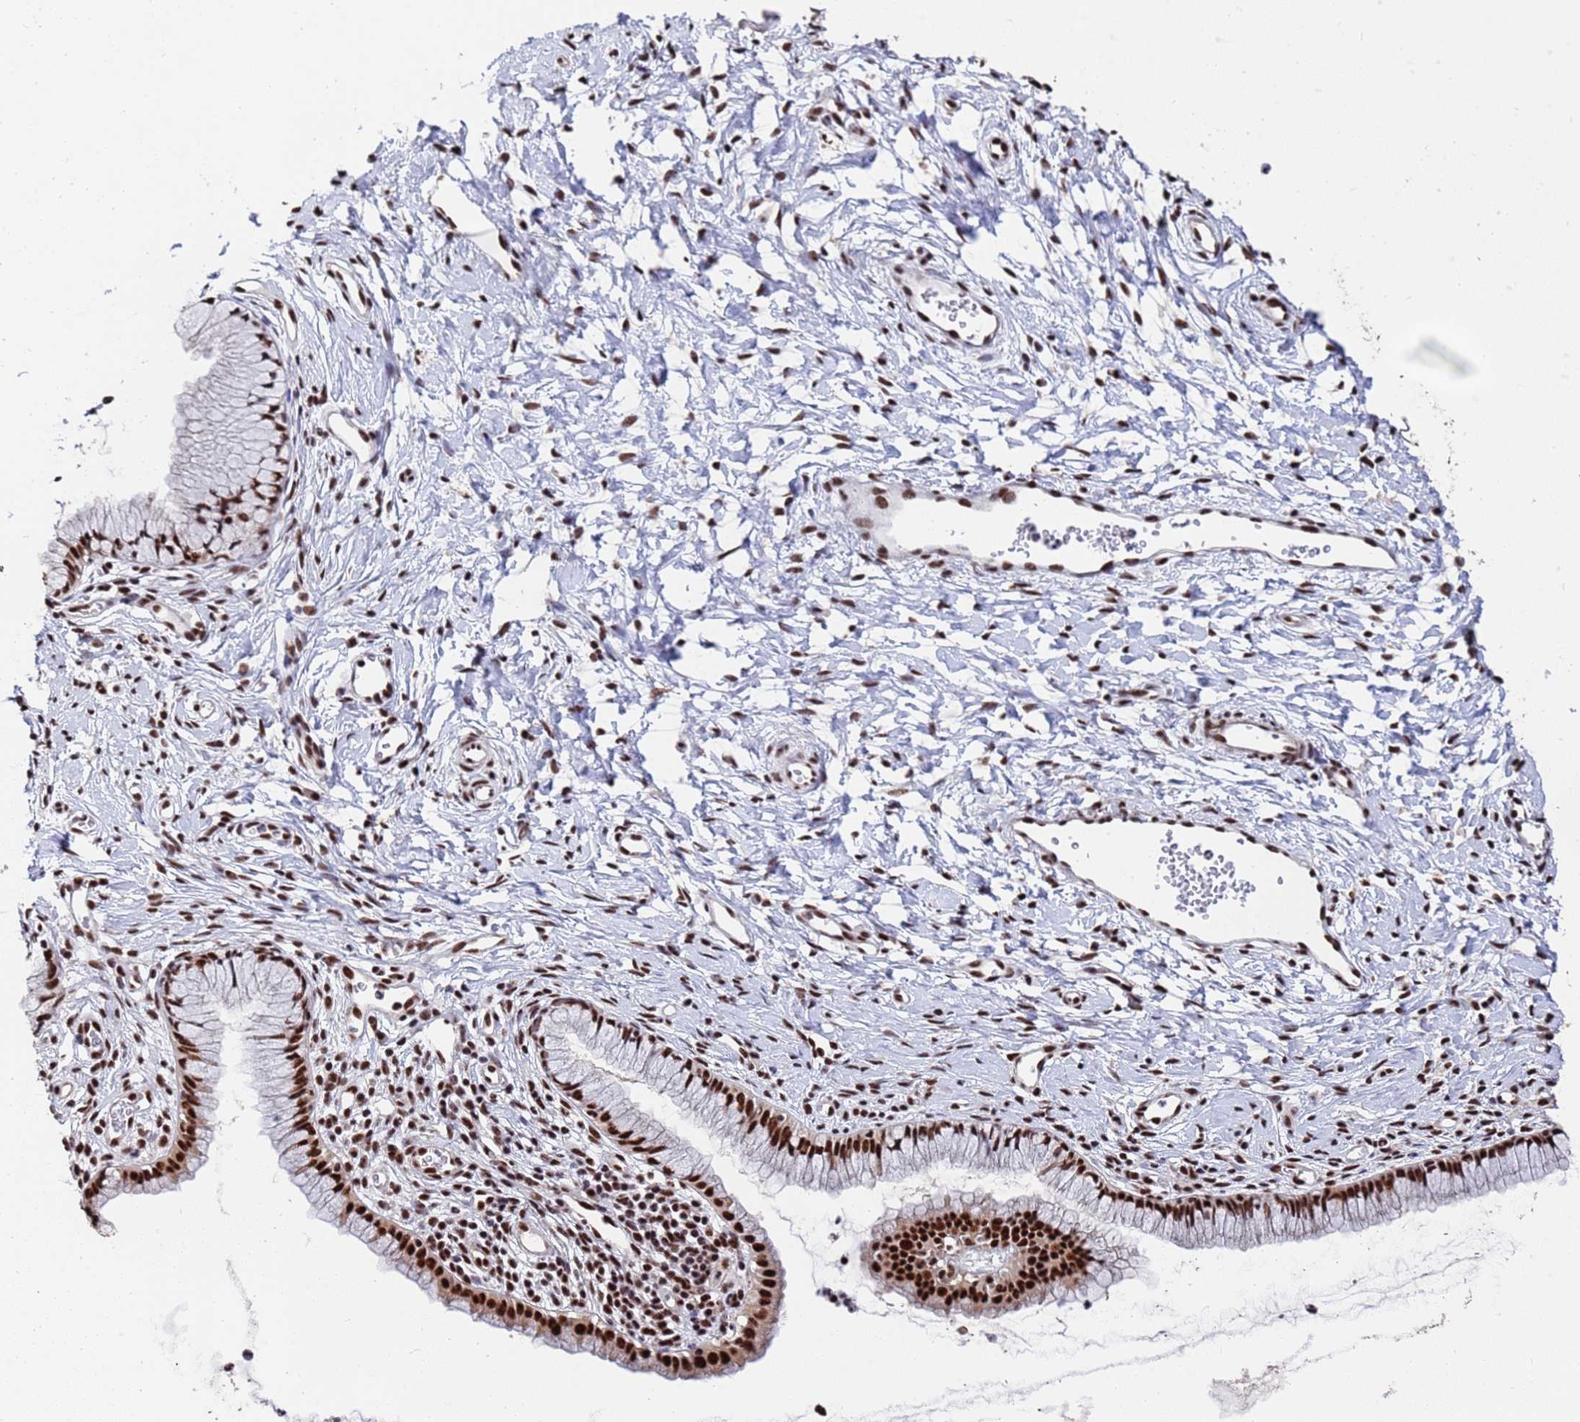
{"staining": {"intensity": "strong", "quantity": ">75%", "location": "nuclear"}, "tissue": "cervix", "cell_type": "Glandular cells", "image_type": "normal", "snomed": [{"axis": "morphology", "description": "Normal tissue, NOS"}, {"axis": "topography", "description": "Cervix"}], "caption": "Immunohistochemical staining of benign cervix displays >75% levels of strong nuclear protein staining in about >75% of glandular cells.", "gene": "SF3B2", "patient": {"sex": "female", "age": 40}}